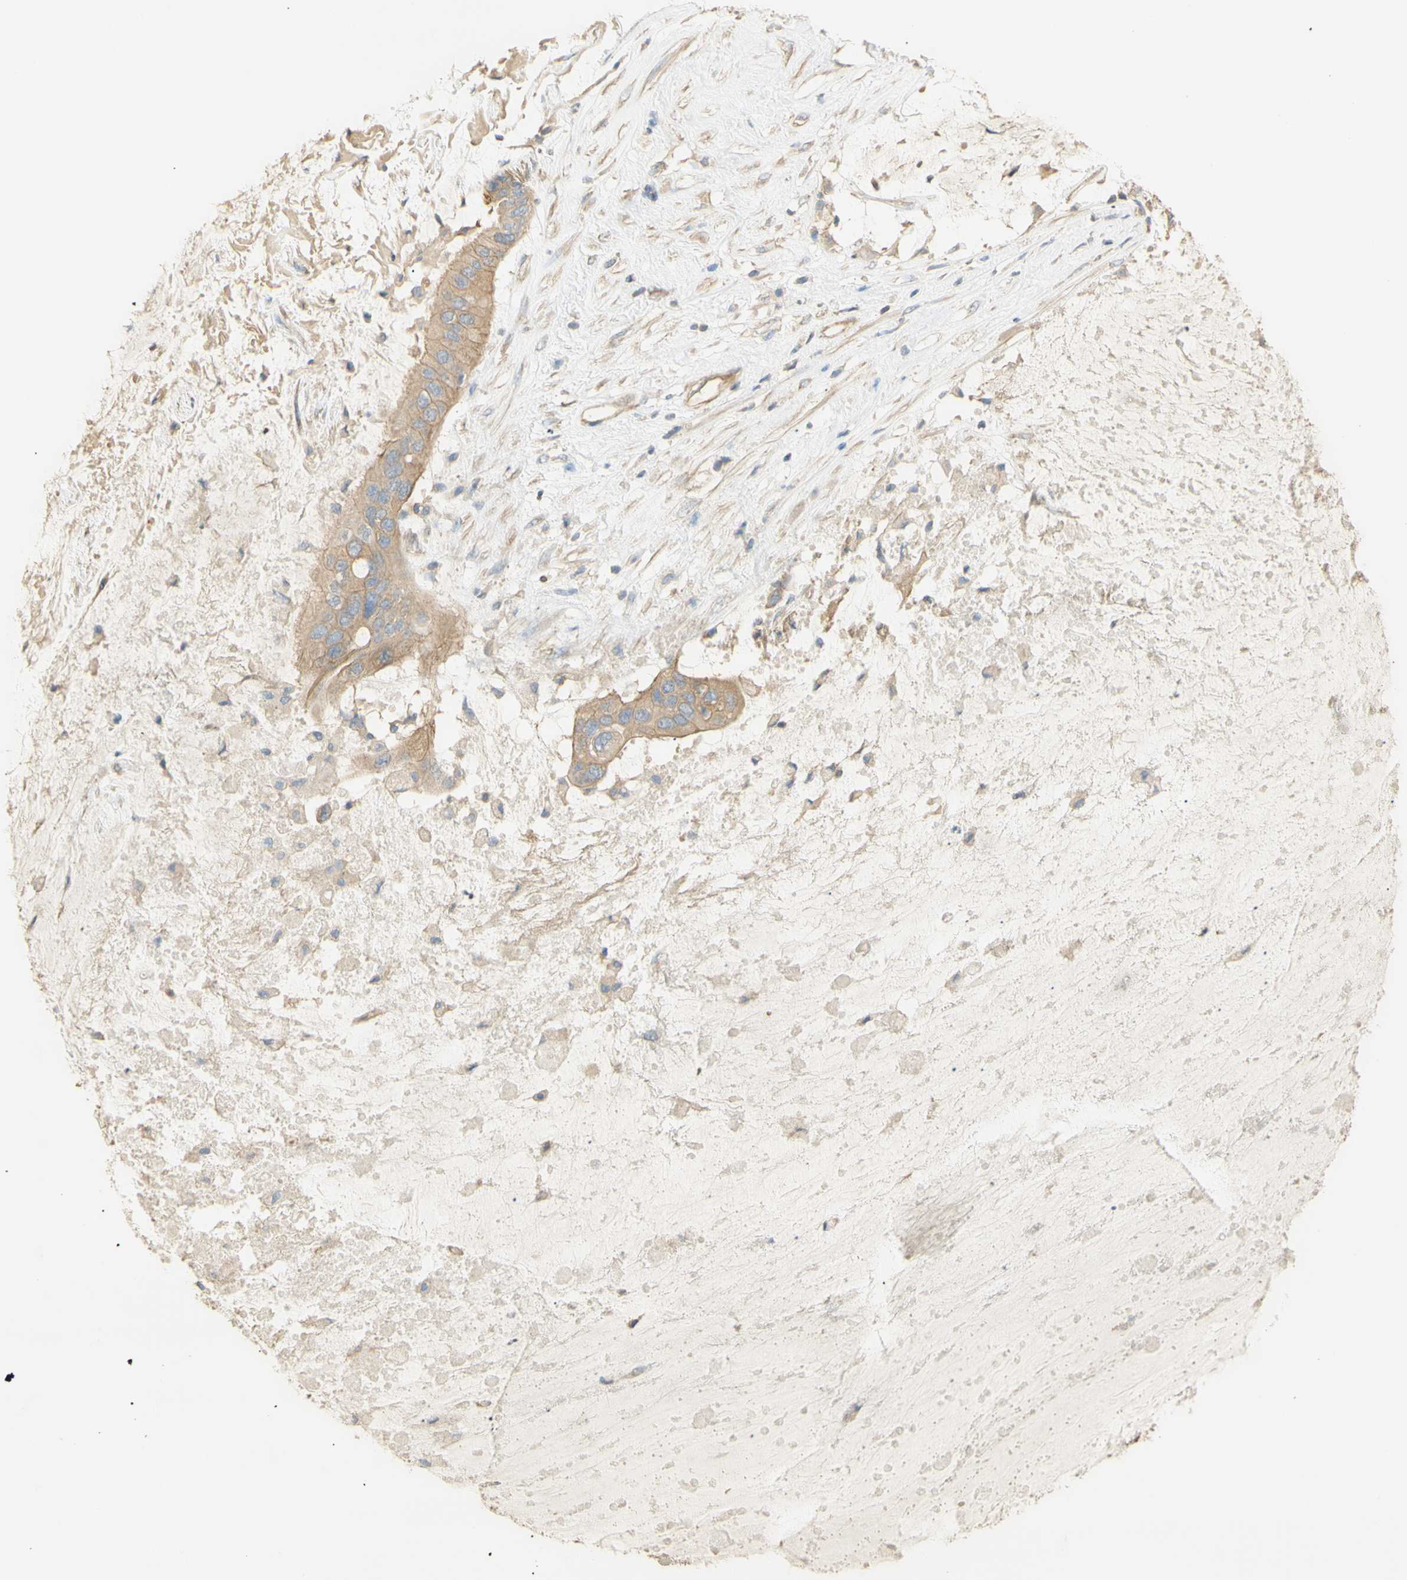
{"staining": {"intensity": "weak", "quantity": ">75%", "location": "cytoplasmic/membranous"}, "tissue": "ovarian cancer", "cell_type": "Tumor cells", "image_type": "cancer", "snomed": [{"axis": "morphology", "description": "Cystadenocarcinoma, mucinous, NOS"}, {"axis": "topography", "description": "Ovary"}], "caption": "Protein expression analysis of human ovarian cancer (mucinous cystadenocarcinoma) reveals weak cytoplasmic/membranous expression in about >75% of tumor cells. Using DAB (brown) and hematoxylin (blue) stains, captured at high magnification using brightfield microscopy.", "gene": "KCNE4", "patient": {"sex": "female", "age": 80}}